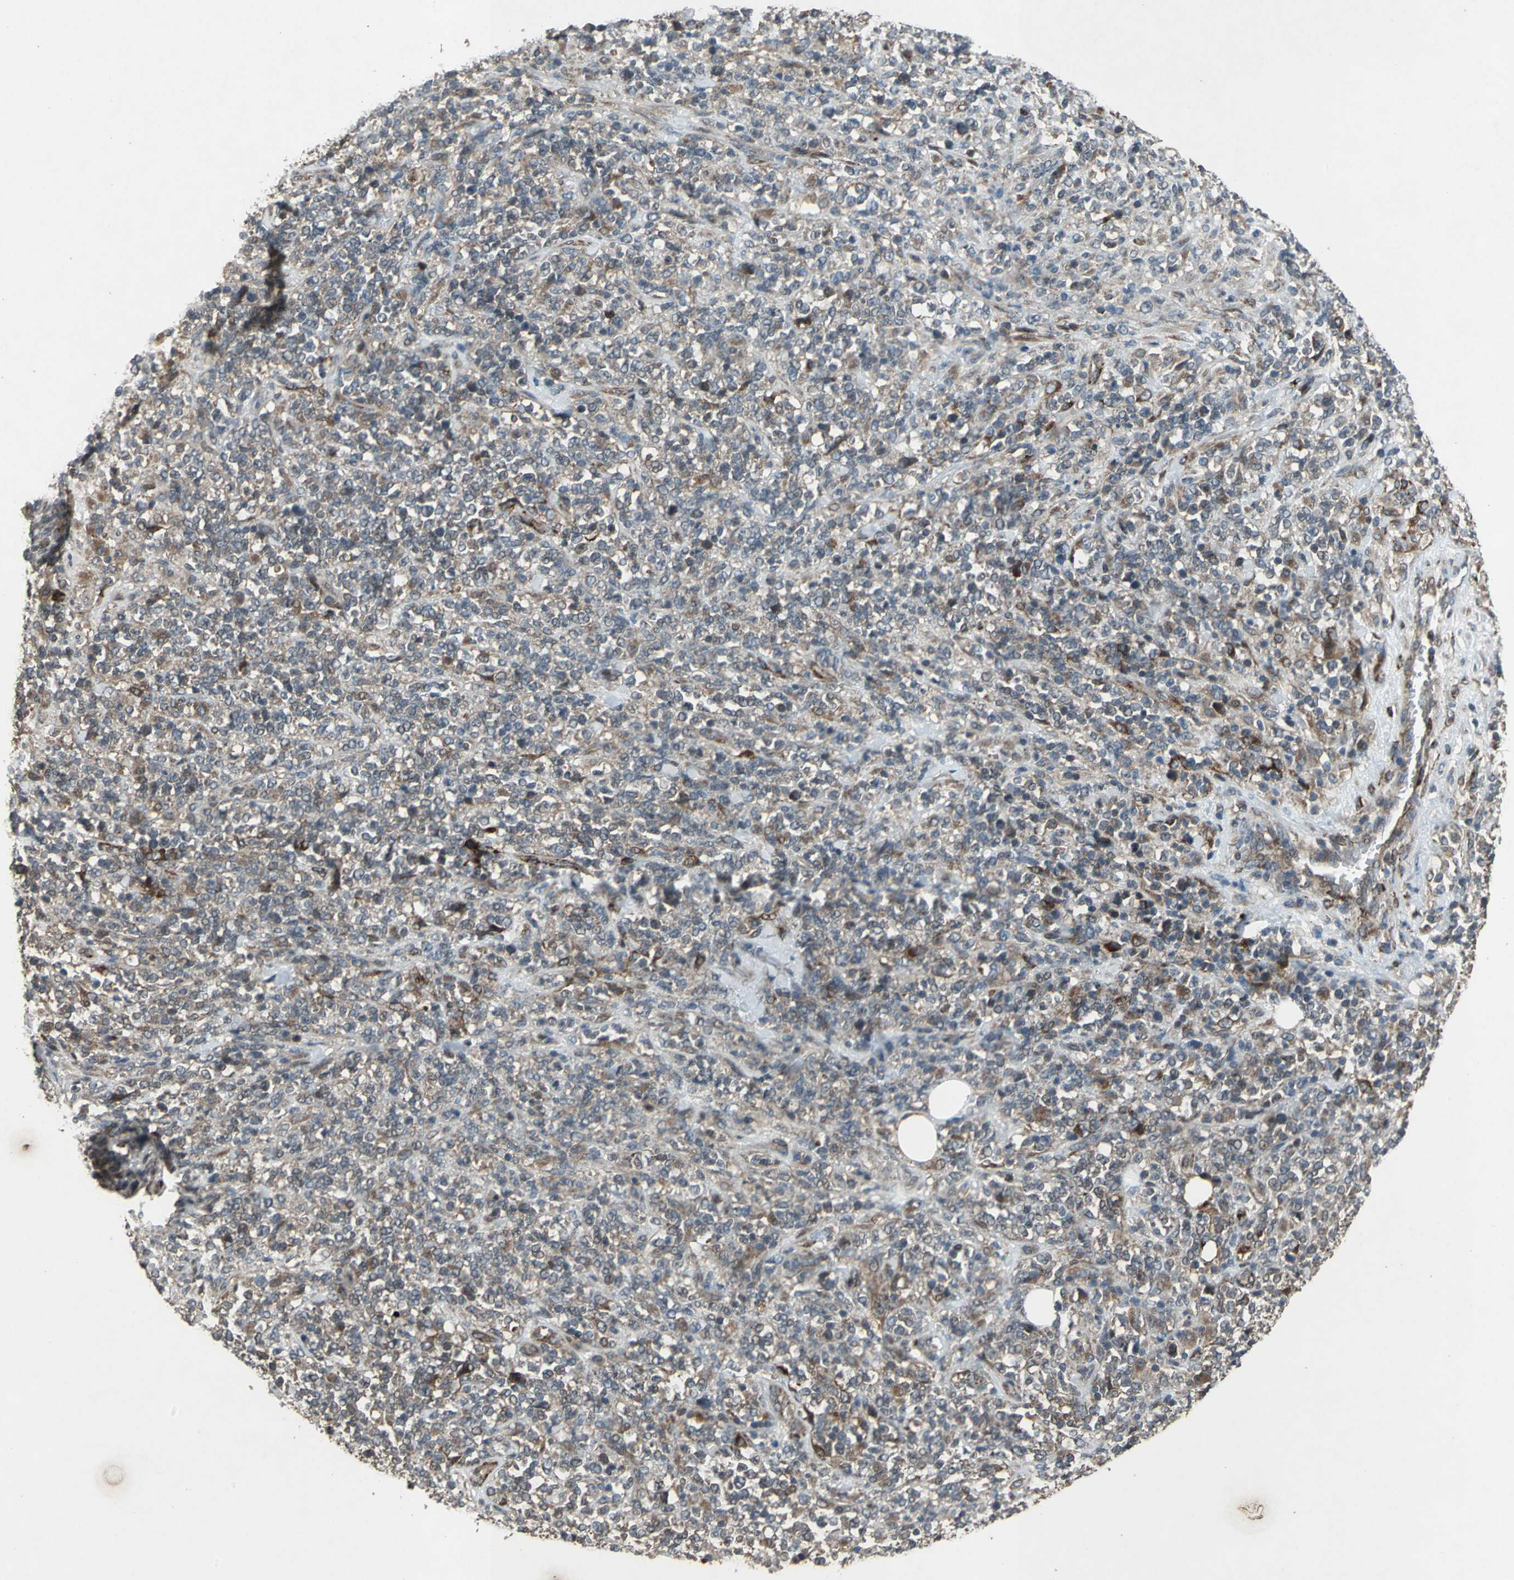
{"staining": {"intensity": "moderate", "quantity": "25%-75%", "location": "cytoplasmic/membranous"}, "tissue": "lymphoma", "cell_type": "Tumor cells", "image_type": "cancer", "snomed": [{"axis": "morphology", "description": "Malignant lymphoma, non-Hodgkin's type, High grade"}, {"axis": "topography", "description": "Soft tissue"}], "caption": "Immunohistochemical staining of lymphoma reveals moderate cytoplasmic/membranous protein staining in approximately 25%-75% of tumor cells. The staining was performed using DAB, with brown indicating positive protein expression. Nuclei are stained blue with hematoxylin.", "gene": "SEPTIN4", "patient": {"sex": "male", "age": 18}}